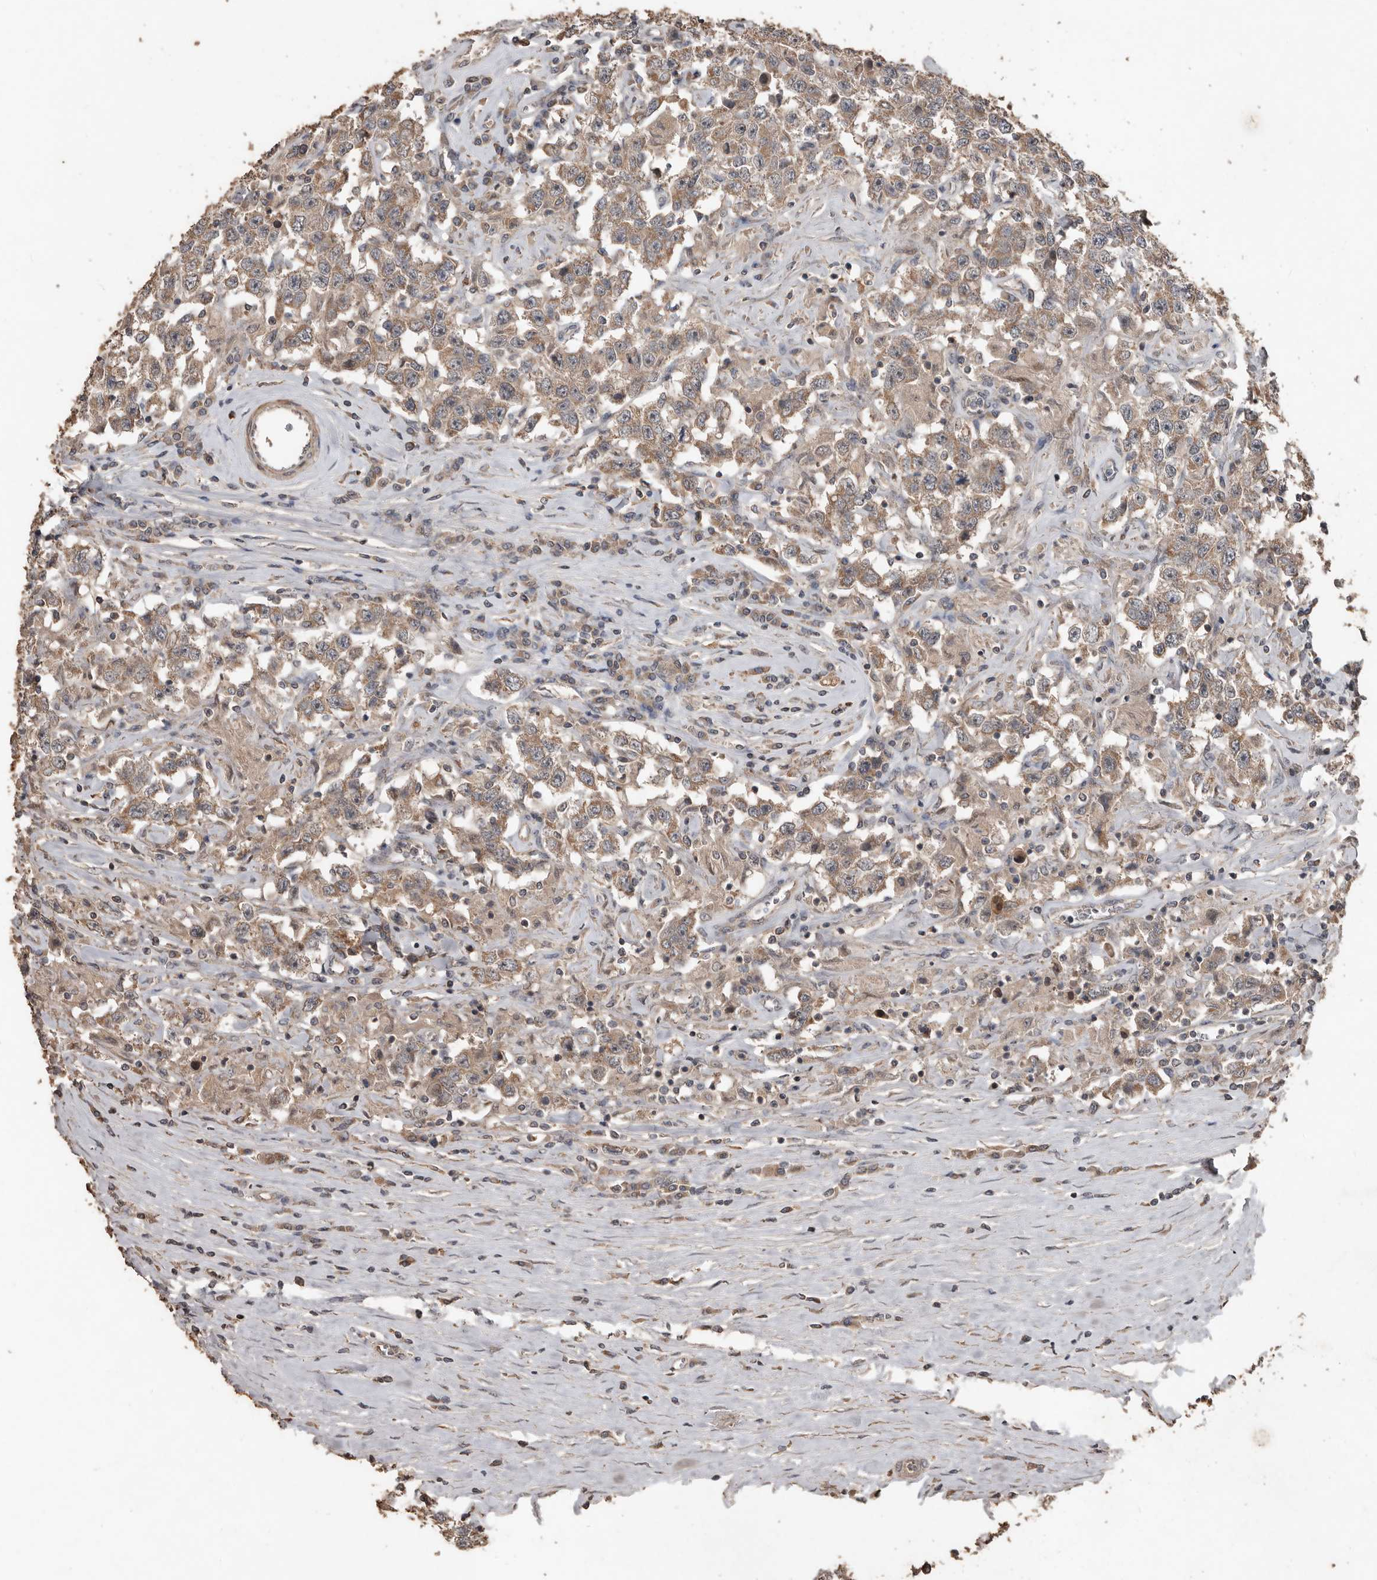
{"staining": {"intensity": "moderate", "quantity": ">75%", "location": "cytoplasmic/membranous"}, "tissue": "testis cancer", "cell_type": "Tumor cells", "image_type": "cancer", "snomed": [{"axis": "morphology", "description": "Seminoma, NOS"}, {"axis": "topography", "description": "Testis"}], "caption": "A medium amount of moderate cytoplasmic/membranous expression is appreciated in about >75% of tumor cells in testis cancer tissue.", "gene": "BAMBI", "patient": {"sex": "male", "age": 41}}